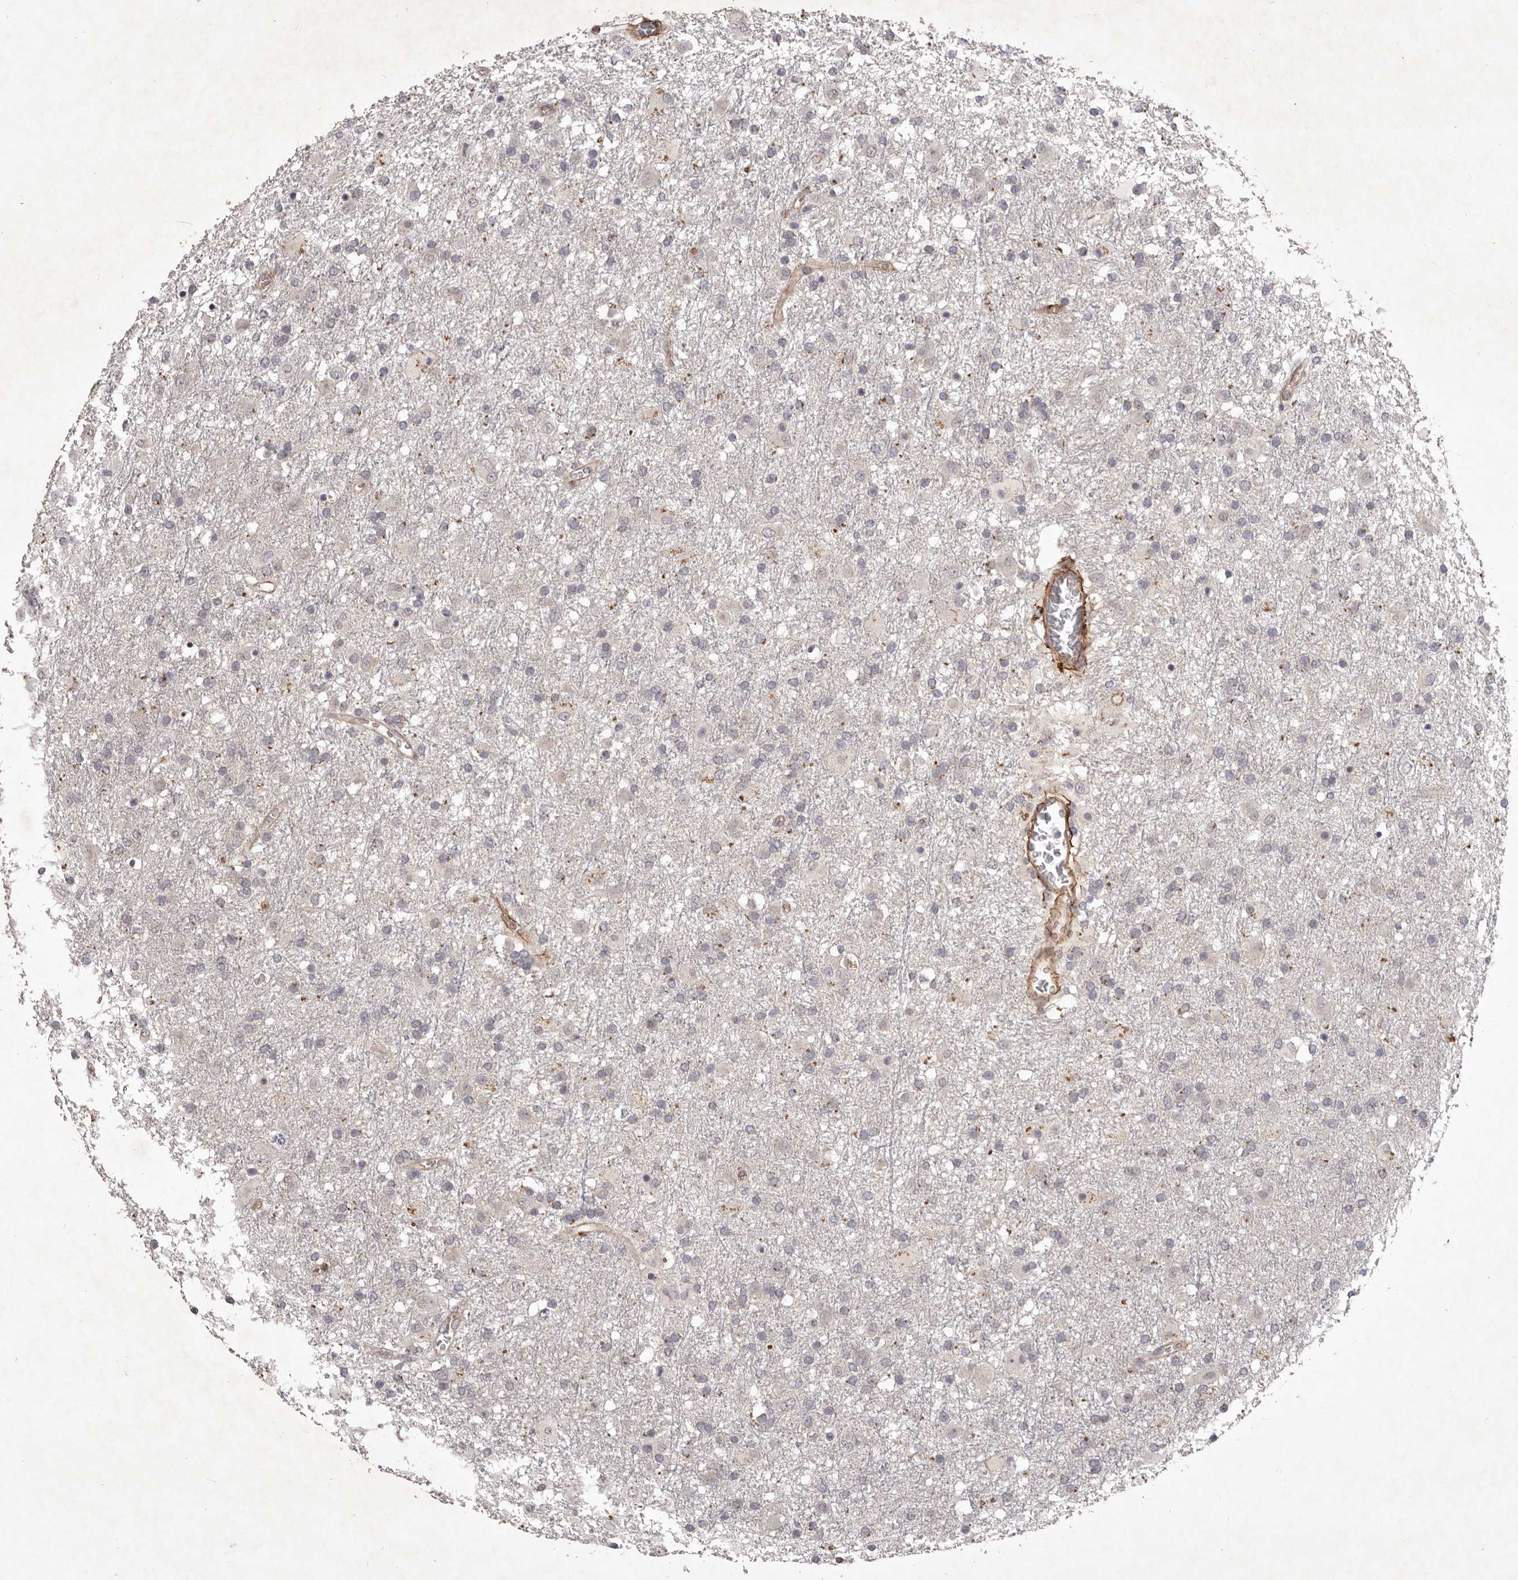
{"staining": {"intensity": "negative", "quantity": "none", "location": "none"}, "tissue": "glioma", "cell_type": "Tumor cells", "image_type": "cancer", "snomed": [{"axis": "morphology", "description": "Glioma, malignant, Low grade"}, {"axis": "topography", "description": "Brain"}], "caption": "Immunohistochemistry (IHC) micrograph of human glioma stained for a protein (brown), which shows no positivity in tumor cells.", "gene": "HBS1L", "patient": {"sex": "male", "age": 65}}